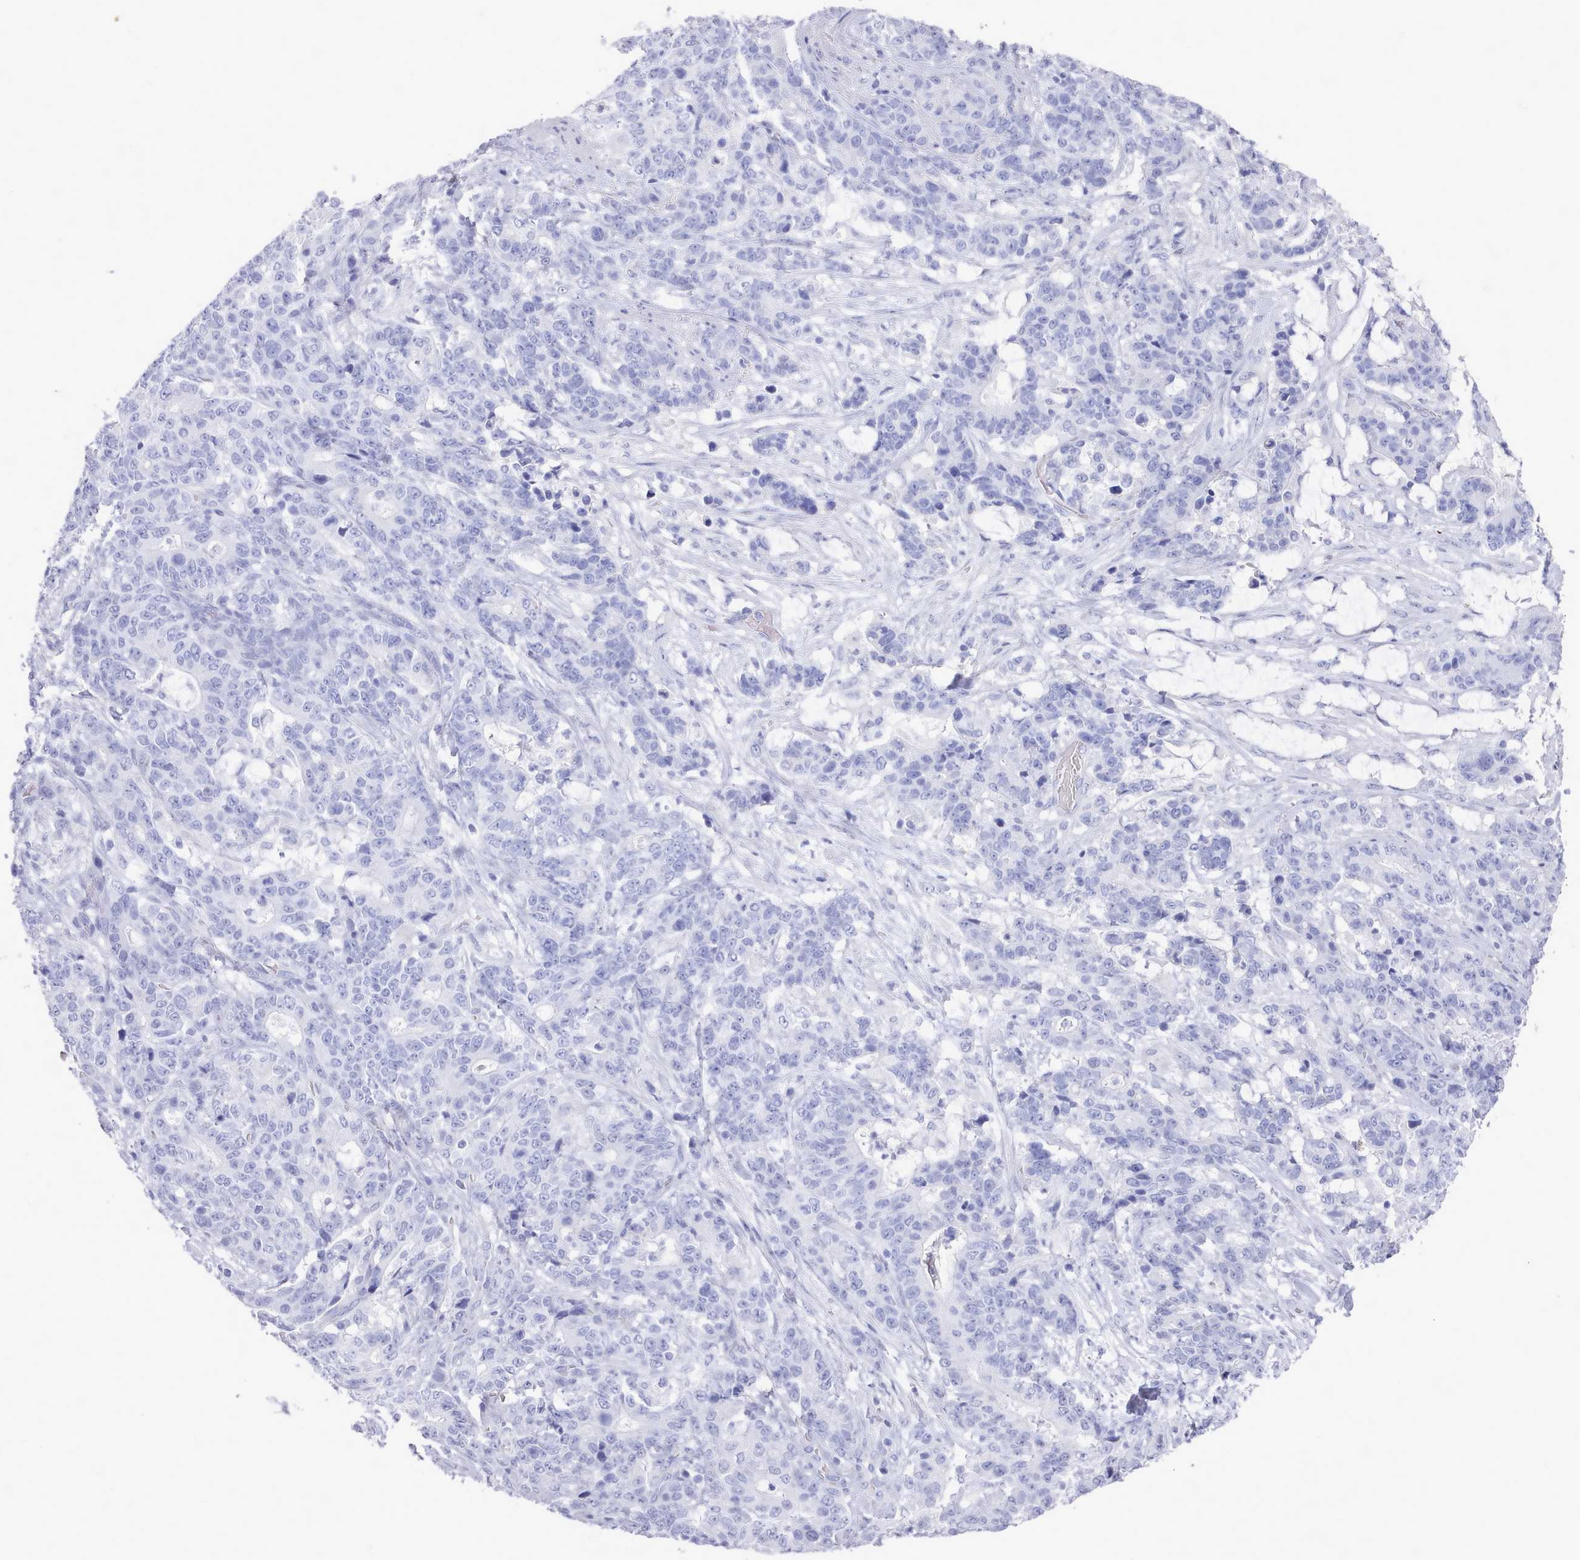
{"staining": {"intensity": "negative", "quantity": "none", "location": "none"}, "tissue": "stomach cancer", "cell_type": "Tumor cells", "image_type": "cancer", "snomed": [{"axis": "morphology", "description": "Normal tissue, NOS"}, {"axis": "morphology", "description": "Adenocarcinoma, NOS"}, {"axis": "topography", "description": "Stomach"}], "caption": "DAB (3,3'-diaminobenzidine) immunohistochemical staining of stomach cancer shows no significant expression in tumor cells.", "gene": "LRRC37A", "patient": {"sex": "female", "age": 64}}